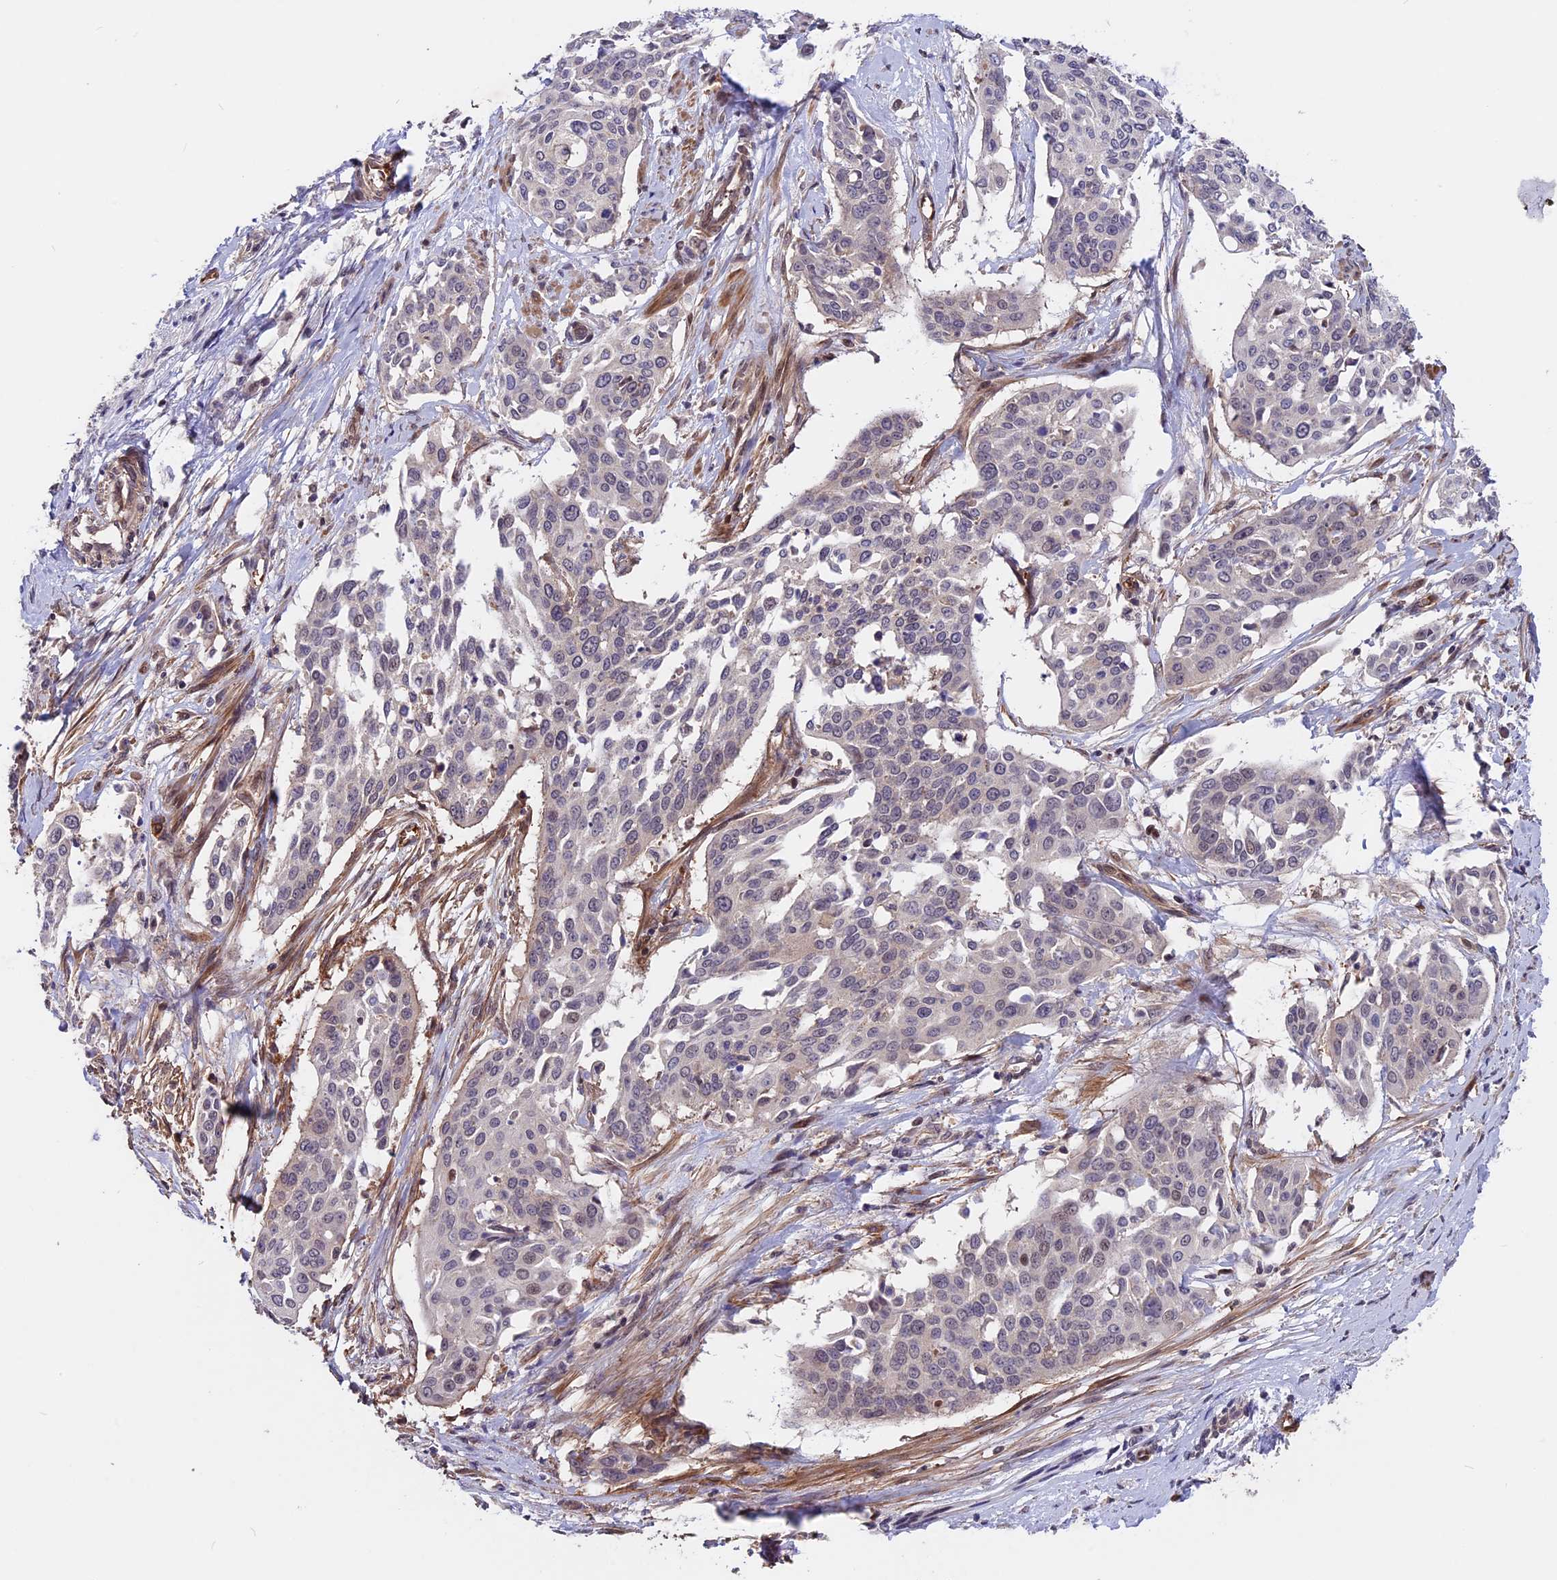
{"staining": {"intensity": "negative", "quantity": "none", "location": "none"}, "tissue": "cervical cancer", "cell_type": "Tumor cells", "image_type": "cancer", "snomed": [{"axis": "morphology", "description": "Squamous cell carcinoma, NOS"}, {"axis": "topography", "description": "Cervix"}], "caption": "High power microscopy photomicrograph of an immunohistochemistry (IHC) photomicrograph of cervical squamous cell carcinoma, revealing no significant staining in tumor cells.", "gene": "ZC3H10", "patient": {"sex": "female", "age": 44}}